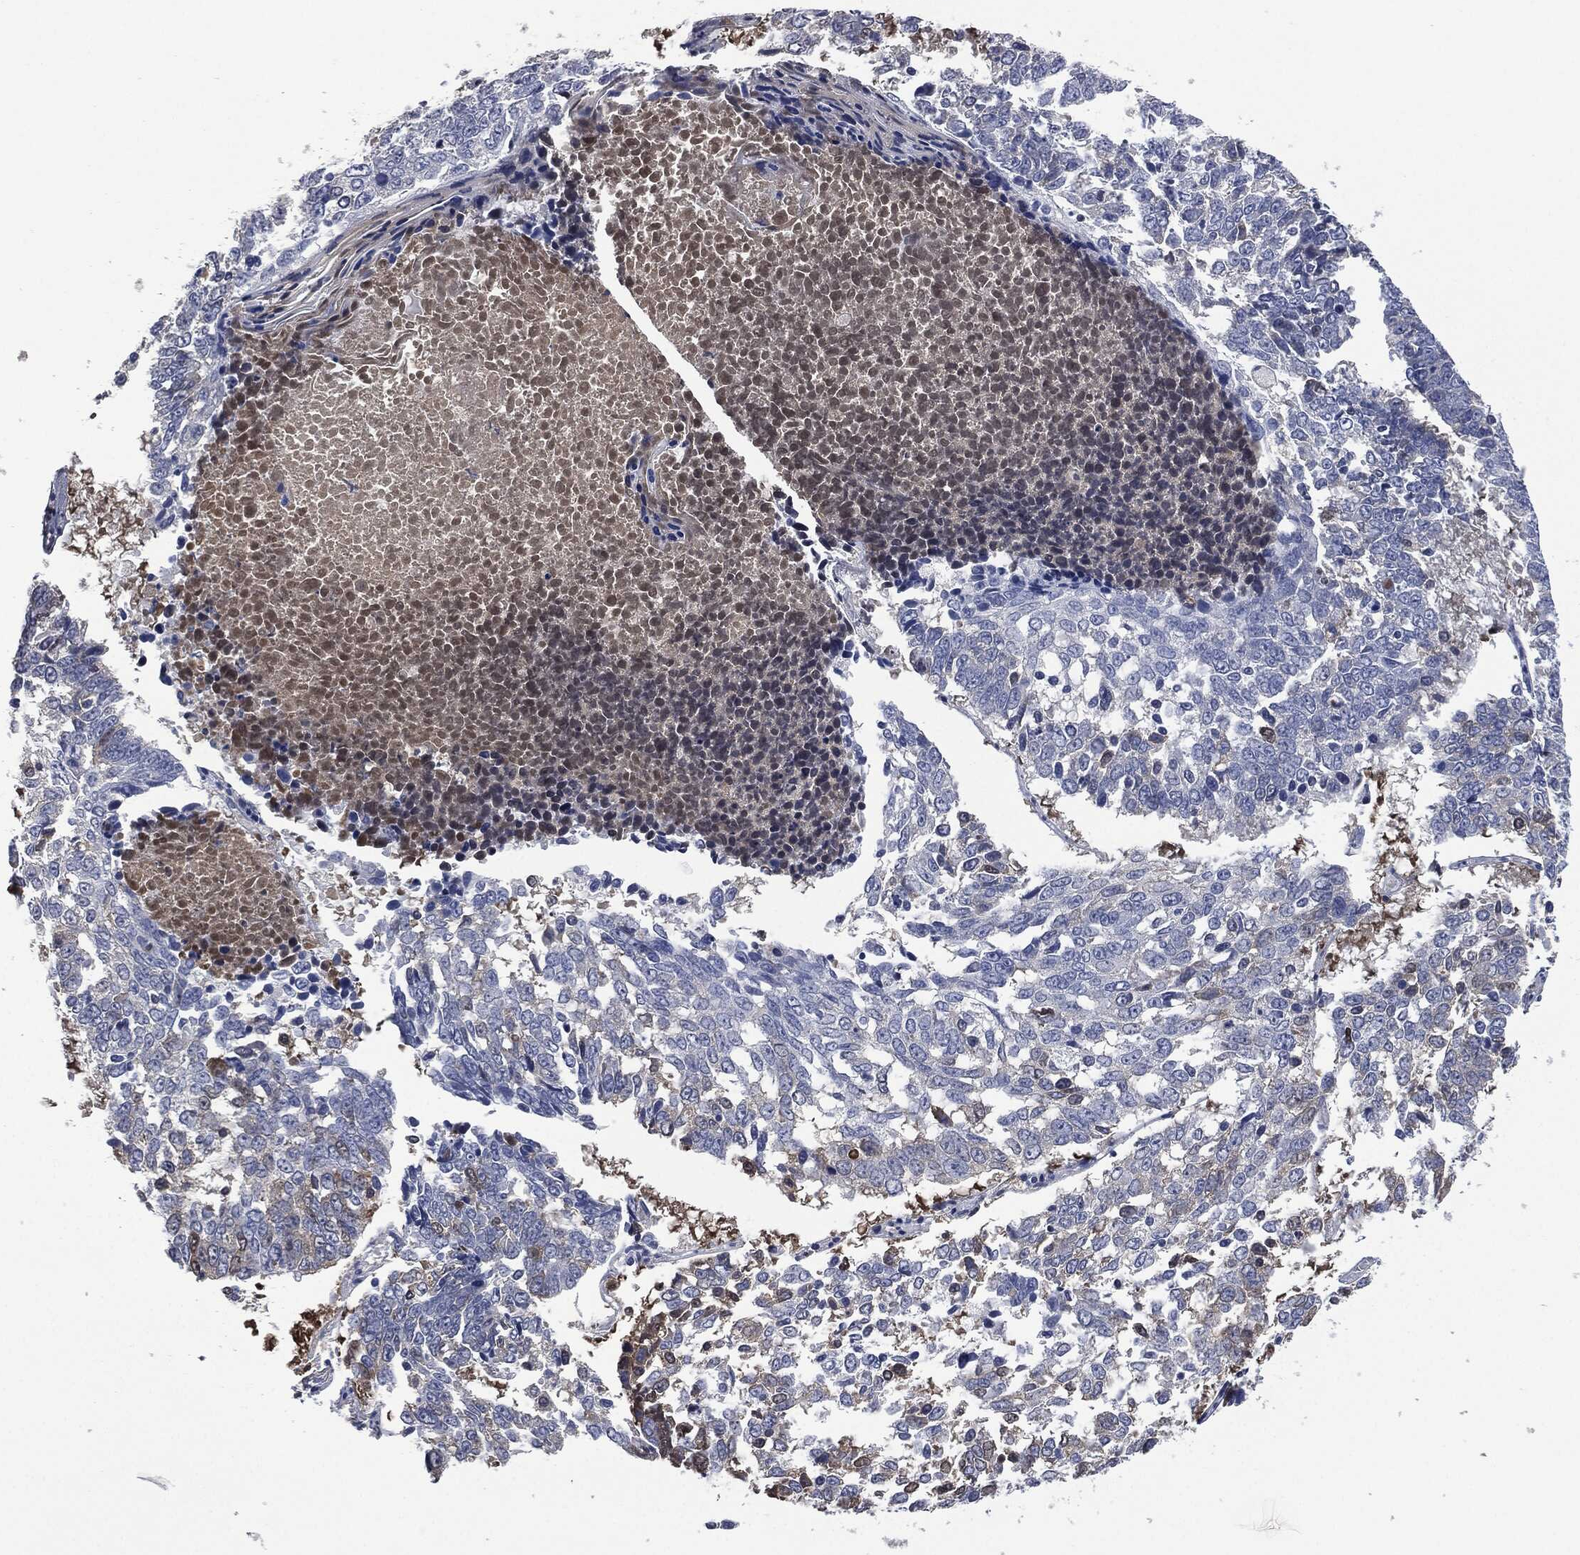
{"staining": {"intensity": "negative", "quantity": "none", "location": "none"}, "tissue": "lung cancer", "cell_type": "Tumor cells", "image_type": "cancer", "snomed": [{"axis": "morphology", "description": "Squamous cell carcinoma, NOS"}, {"axis": "topography", "description": "Lung"}], "caption": "The micrograph reveals no staining of tumor cells in lung cancer (squamous cell carcinoma).", "gene": "SIGLEC7", "patient": {"sex": "male", "age": 82}}